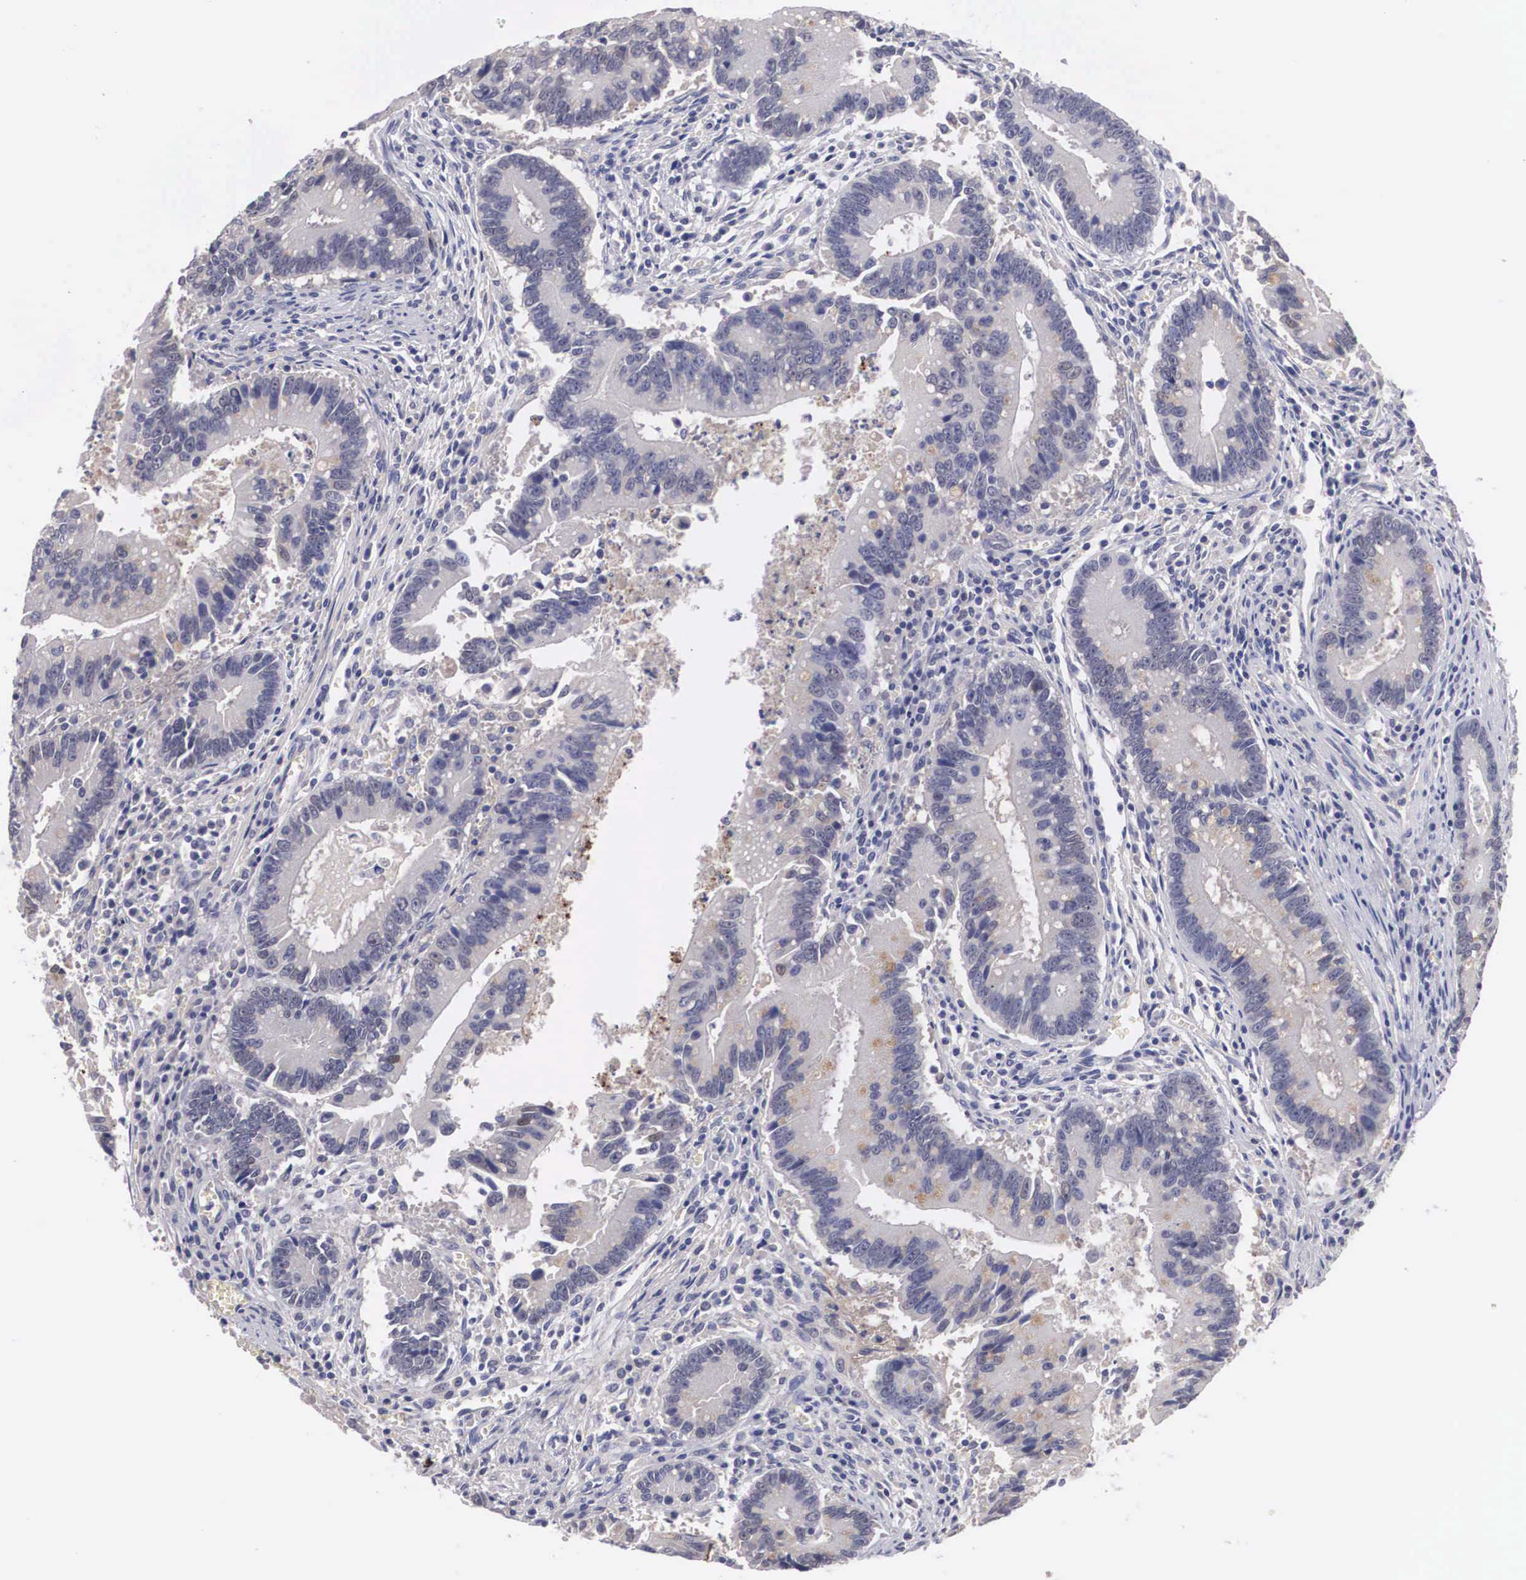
{"staining": {"intensity": "weak", "quantity": "<25%", "location": "cytoplasmic/membranous"}, "tissue": "colorectal cancer", "cell_type": "Tumor cells", "image_type": "cancer", "snomed": [{"axis": "morphology", "description": "Adenocarcinoma, NOS"}, {"axis": "topography", "description": "Rectum"}], "caption": "This is a image of immunohistochemistry (IHC) staining of colorectal cancer, which shows no positivity in tumor cells.", "gene": "ABHD4", "patient": {"sex": "female", "age": 81}}